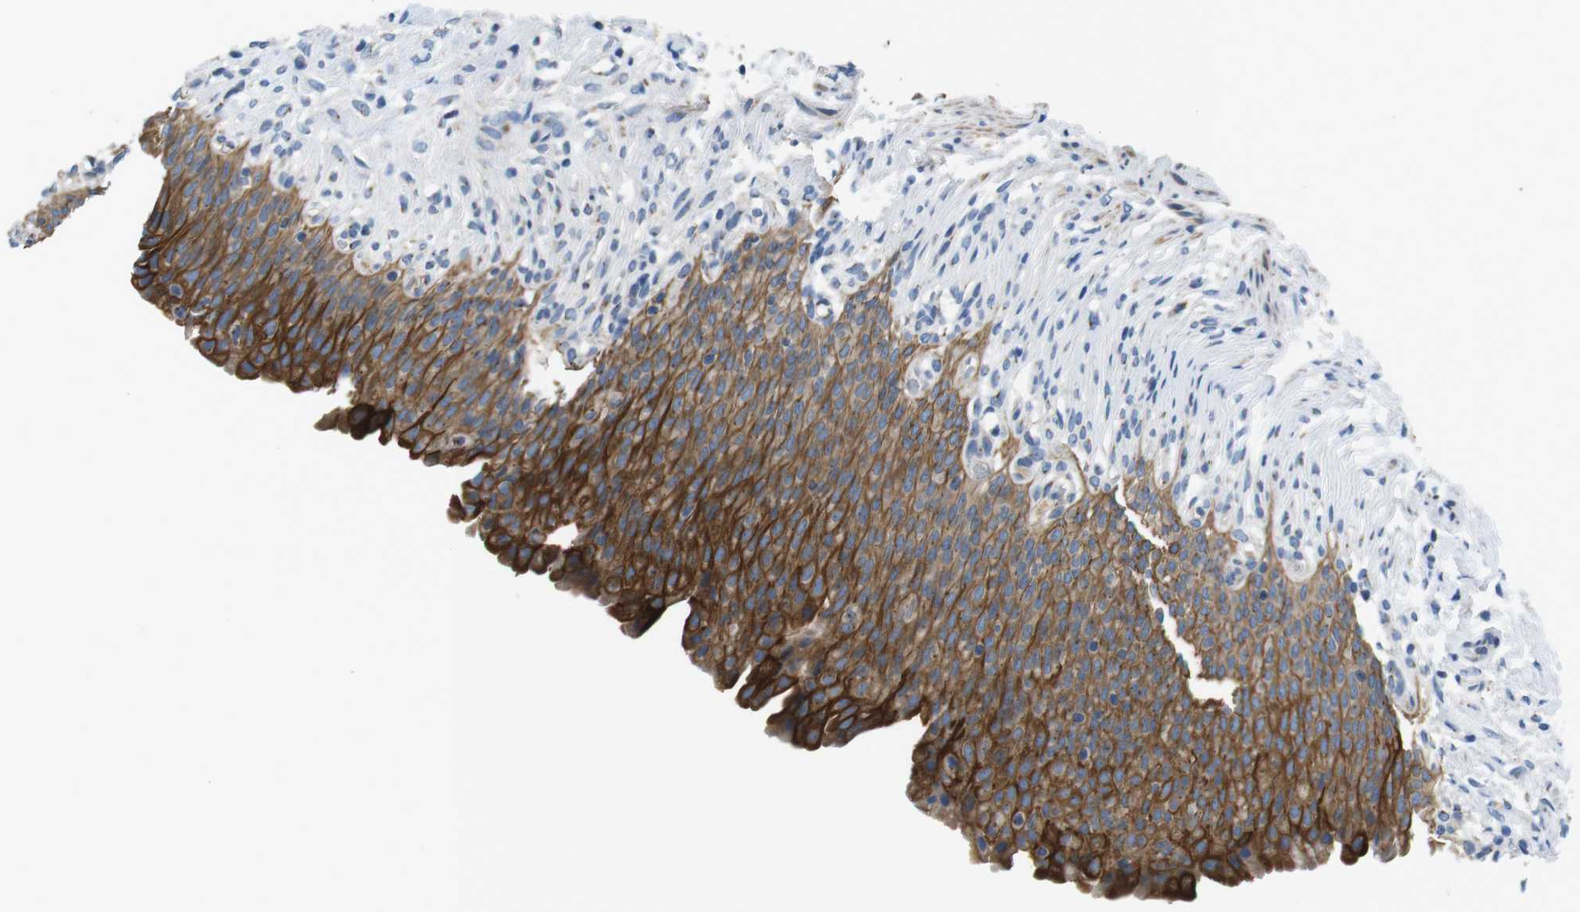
{"staining": {"intensity": "strong", "quantity": ">75%", "location": "cytoplasmic/membranous"}, "tissue": "urinary bladder", "cell_type": "Urothelial cells", "image_type": "normal", "snomed": [{"axis": "morphology", "description": "Normal tissue, NOS"}, {"axis": "topography", "description": "Urinary bladder"}], "caption": "Immunohistochemical staining of unremarkable urinary bladder exhibits strong cytoplasmic/membranous protein positivity in approximately >75% of urothelial cells. (Brightfield microscopy of DAB IHC at high magnification).", "gene": "UNC5CL", "patient": {"sex": "female", "age": 79}}